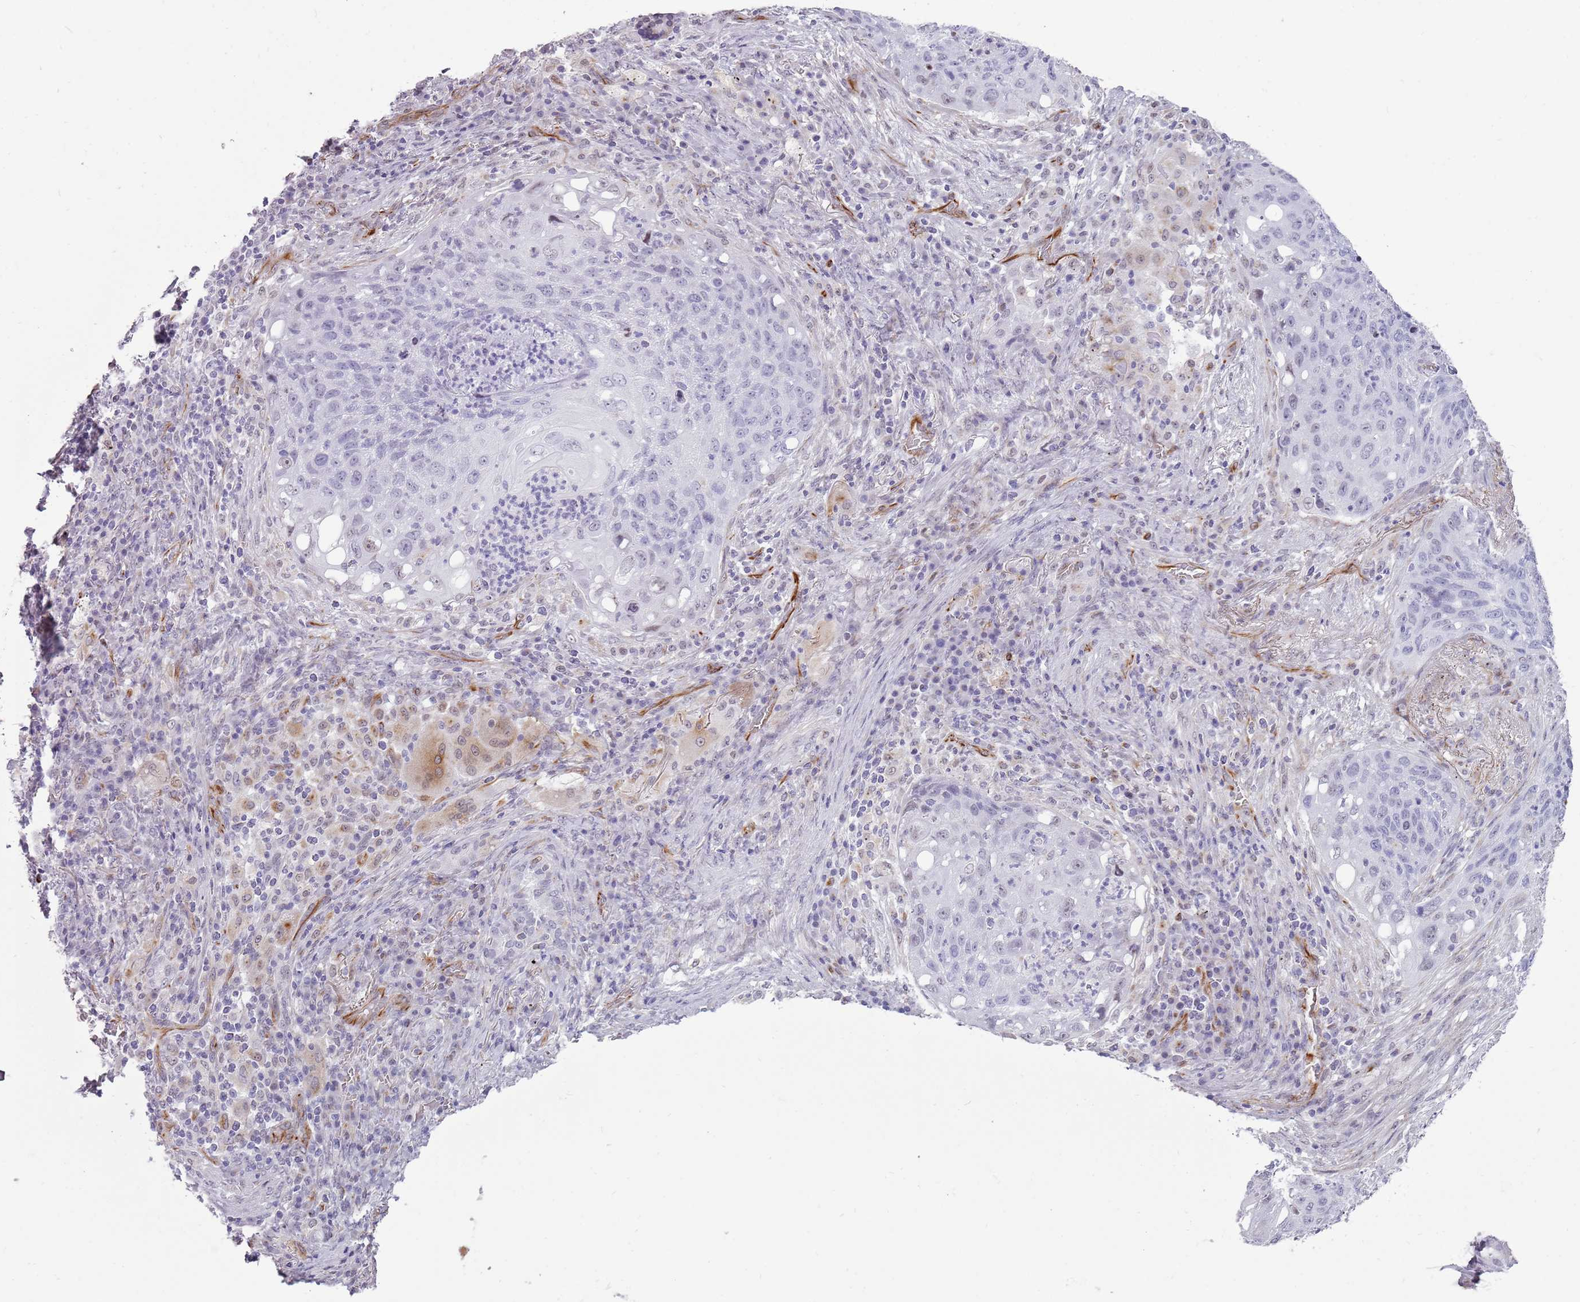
{"staining": {"intensity": "negative", "quantity": "none", "location": "none"}, "tissue": "lung cancer", "cell_type": "Tumor cells", "image_type": "cancer", "snomed": [{"axis": "morphology", "description": "Squamous cell carcinoma, NOS"}, {"axis": "topography", "description": "Lung"}], "caption": "There is no significant expression in tumor cells of lung cancer (squamous cell carcinoma).", "gene": "NBPF3", "patient": {"sex": "female", "age": 63}}